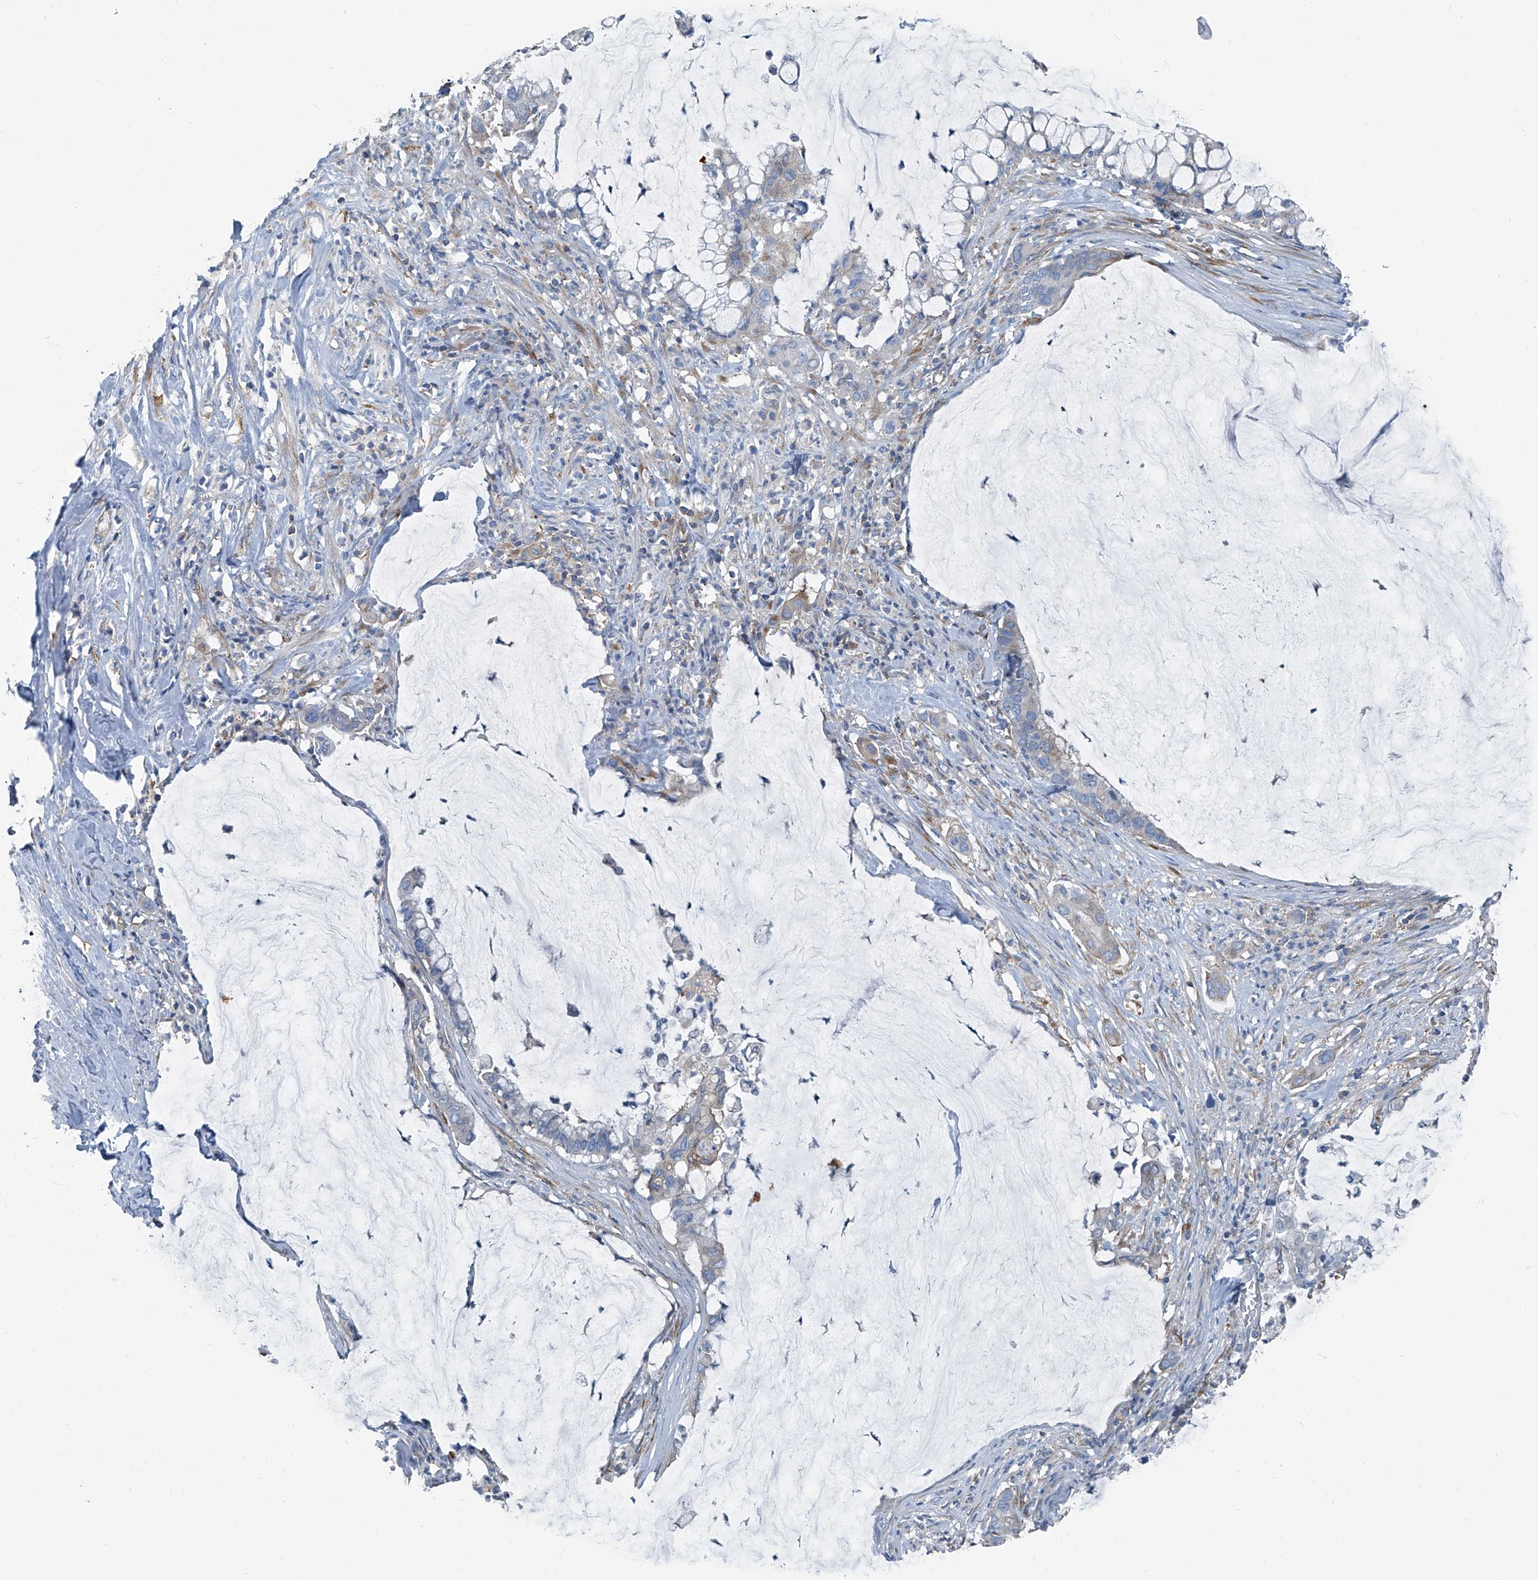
{"staining": {"intensity": "negative", "quantity": "none", "location": "none"}, "tissue": "pancreatic cancer", "cell_type": "Tumor cells", "image_type": "cancer", "snomed": [{"axis": "morphology", "description": "Adenocarcinoma, NOS"}, {"axis": "topography", "description": "Pancreas"}], "caption": "Micrograph shows no significant protein staining in tumor cells of pancreatic adenocarcinoma. Brightfield microscopy of IHC stained with DAB (brown) and hematoxylin (blue), captured at high magnification.", "gene": "SEPTIN7", "patient": {"sex": "male", "age": 41}}